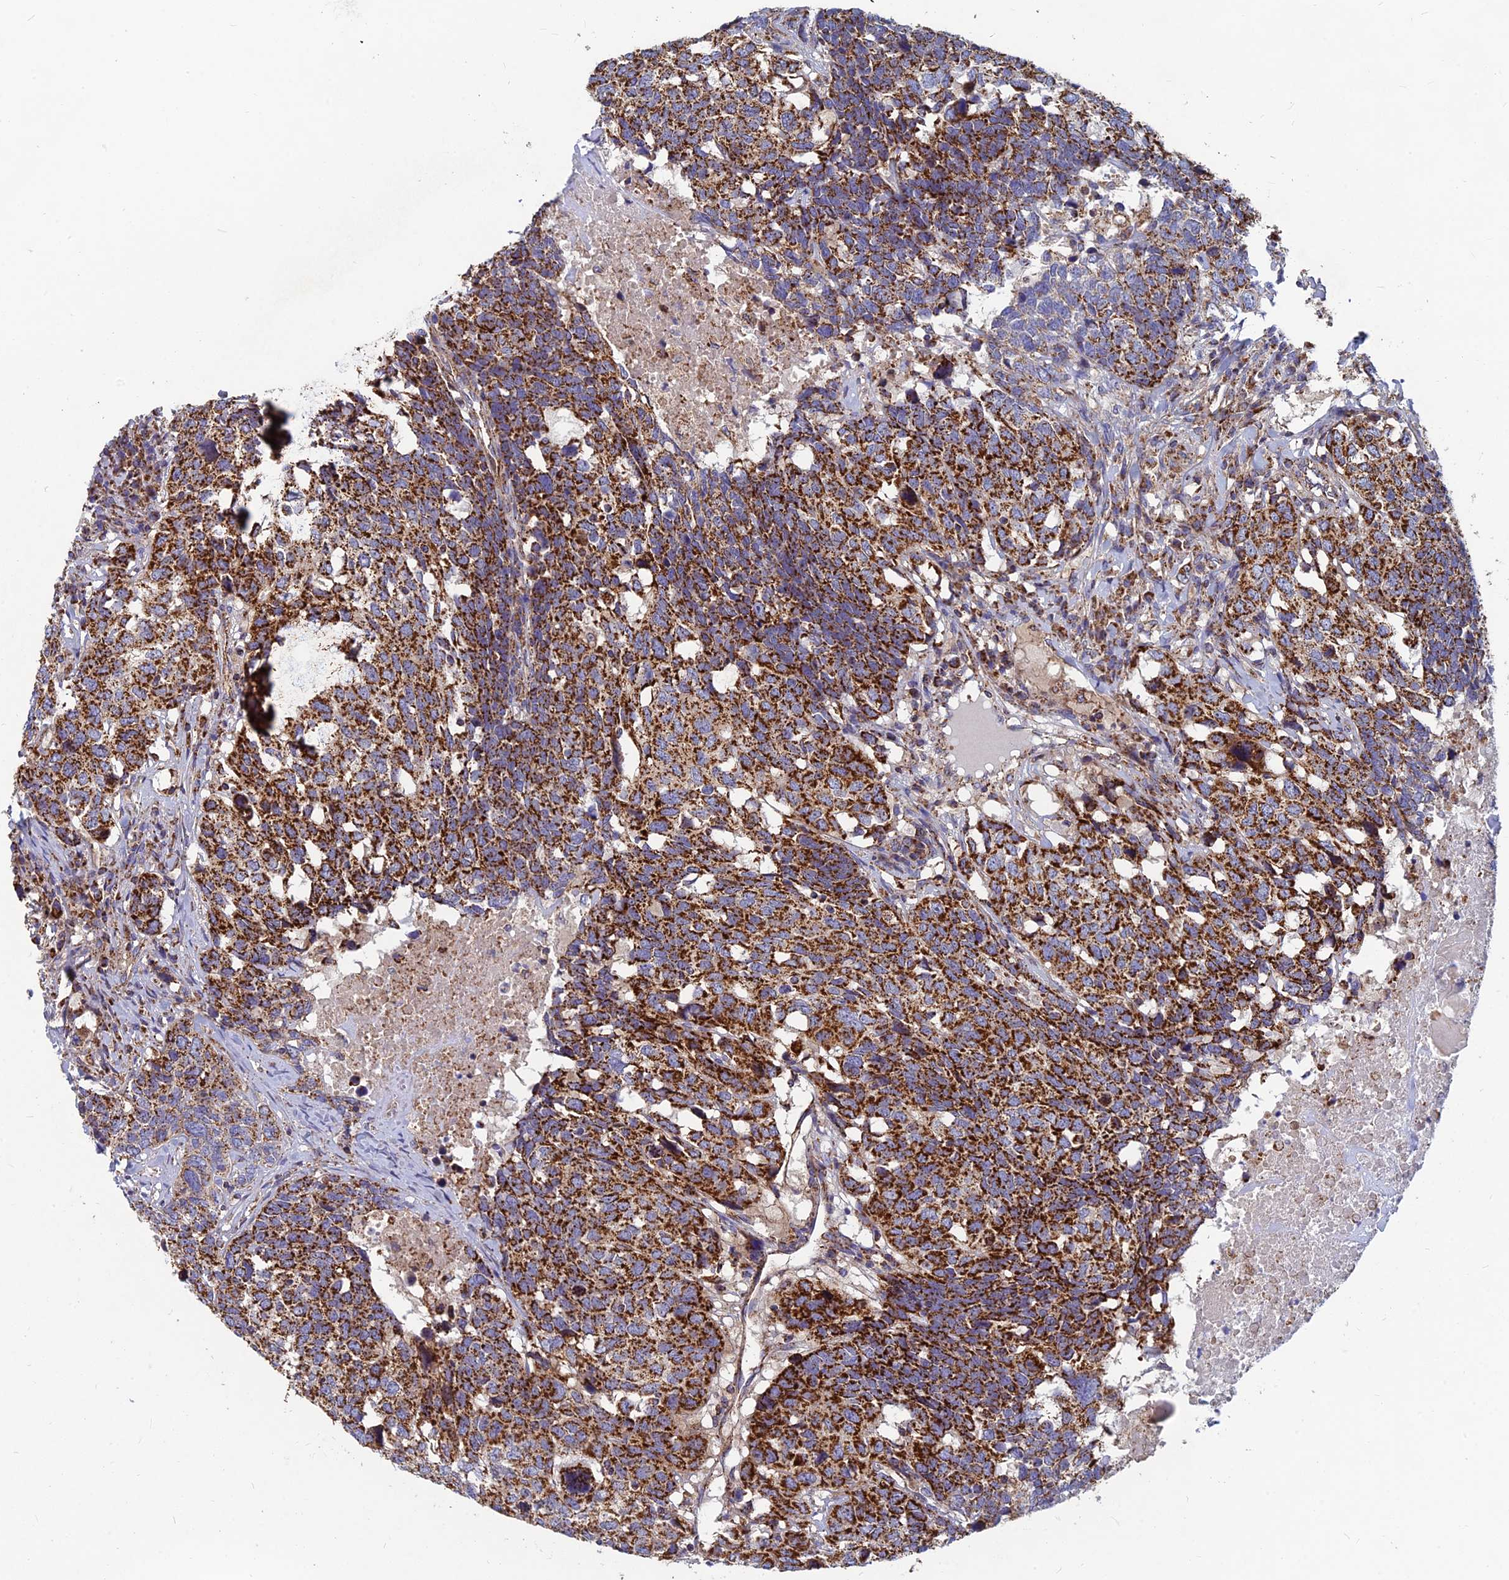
{"staining": {"intensity": "strong", "quantity": ">75%", "location": "cytoplasmic/membranous"}, "tissue": "head and neck cancer", "cell_type": "Tumor cells", "image_type": "cancer", "snomed": [{"axis": "morphology", "description": "Squamous cell carcinoma, NOS"}, {"axis": "topography", "description": "Head-Neck"}], "caption": "About >75% of tumor cells in human head and neck squamous cell carcinoma demonstrate strong cytoplasmic/membranous protein positivity as visualized by brown immunohistochemical staining.", "gene": "MRPS9", "patient": {"sex": "male", "age": 66}}